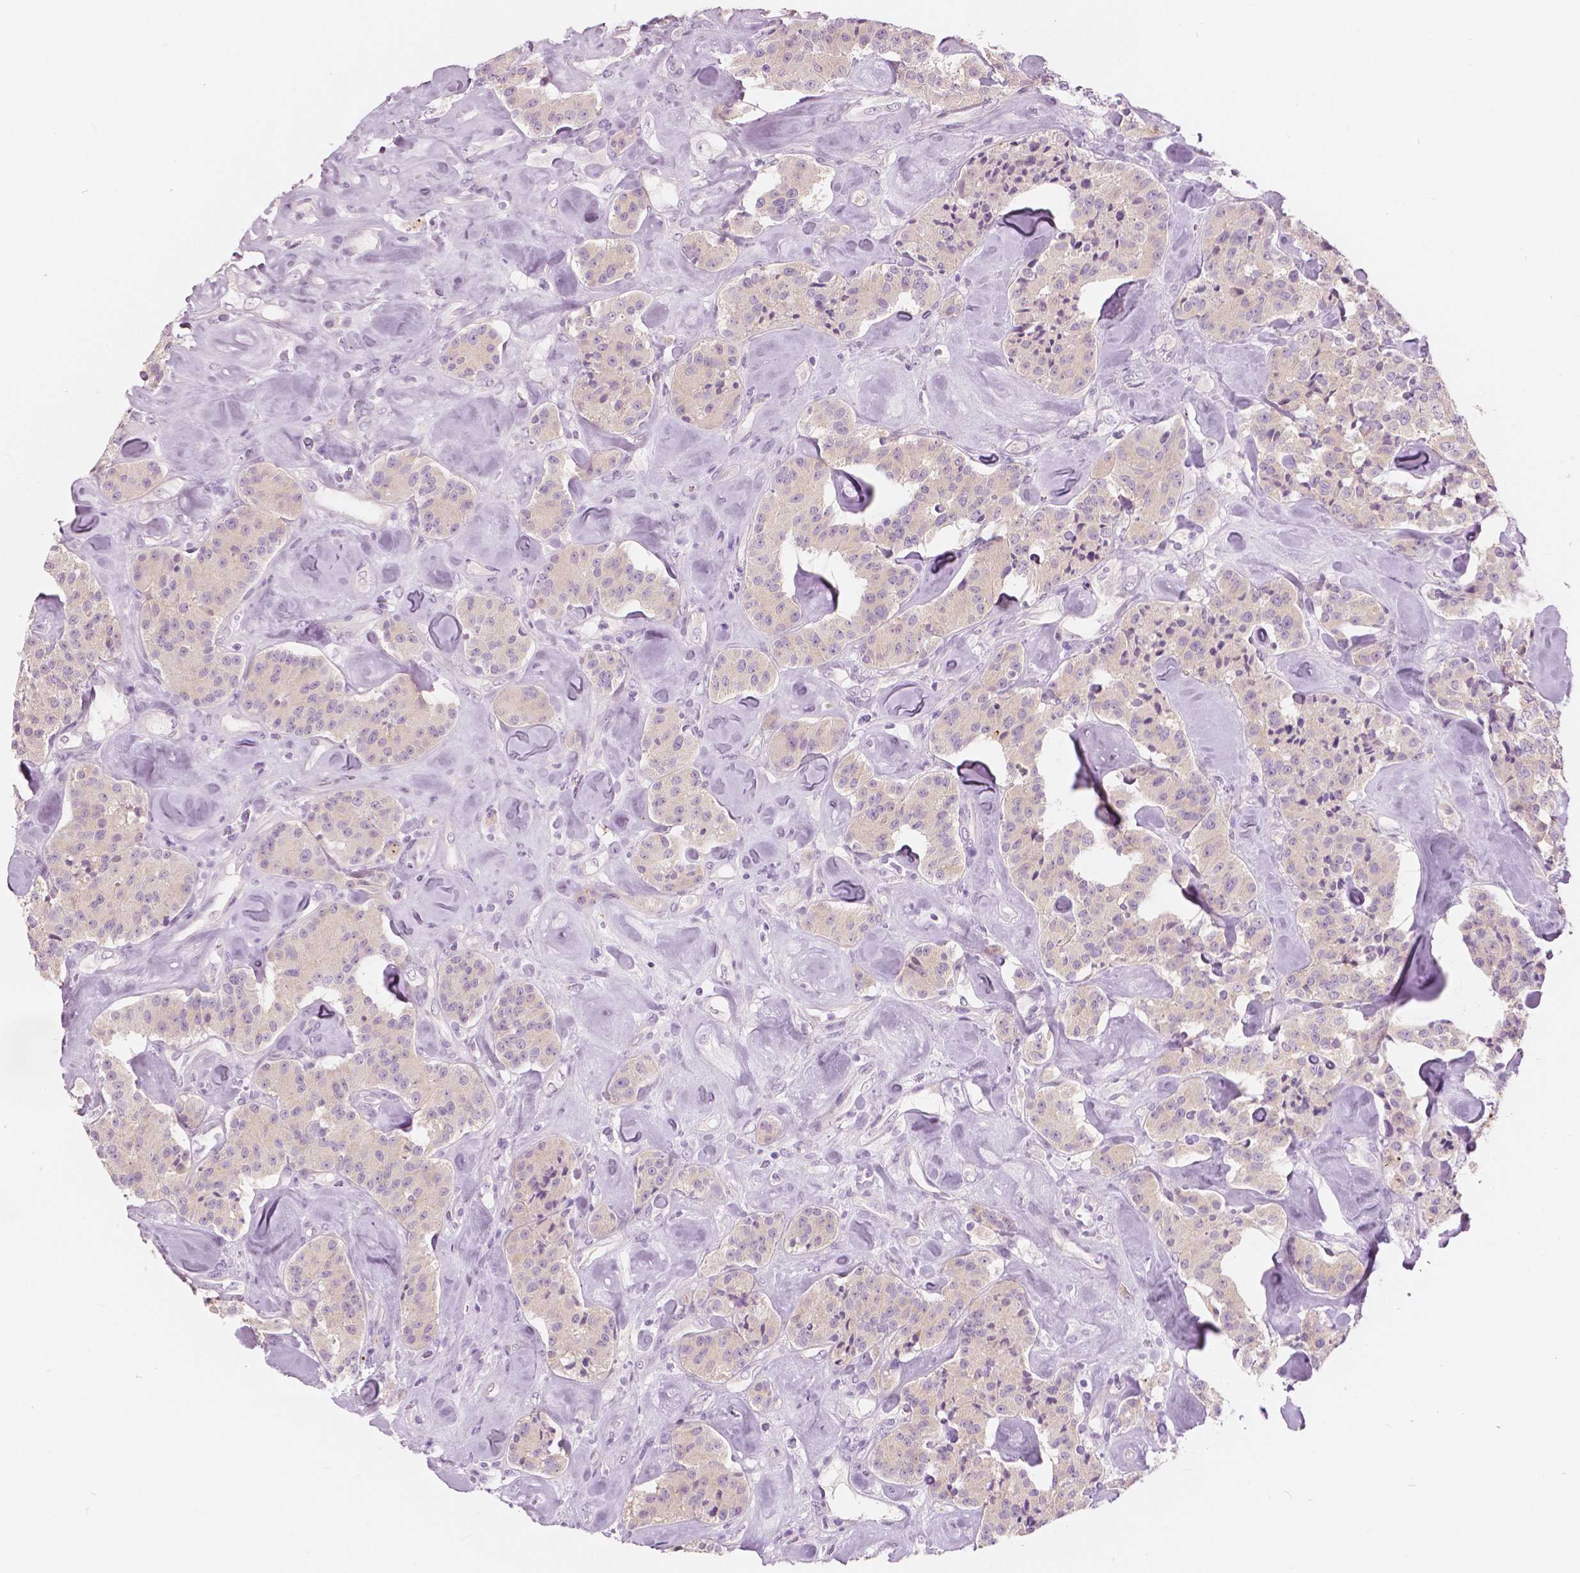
{"staining": {"intensity": "negative", "quantity": "none", "location": "none"}, "tissue": "carcinoid", "cell_type": "Tumor cells", "image_type": "cancer", "snomed": [{"axis": "morphology", "description": "Carcinoid, malignant, NOS"}, {"axis": "topography", "description": "Pancreas"}], "caption": "This is an IHC histopathology image of human carcinoid. There is no staining in tumor cells.", "gene": "A4GNT", "patient": {"sex": "male", "age": 41}}